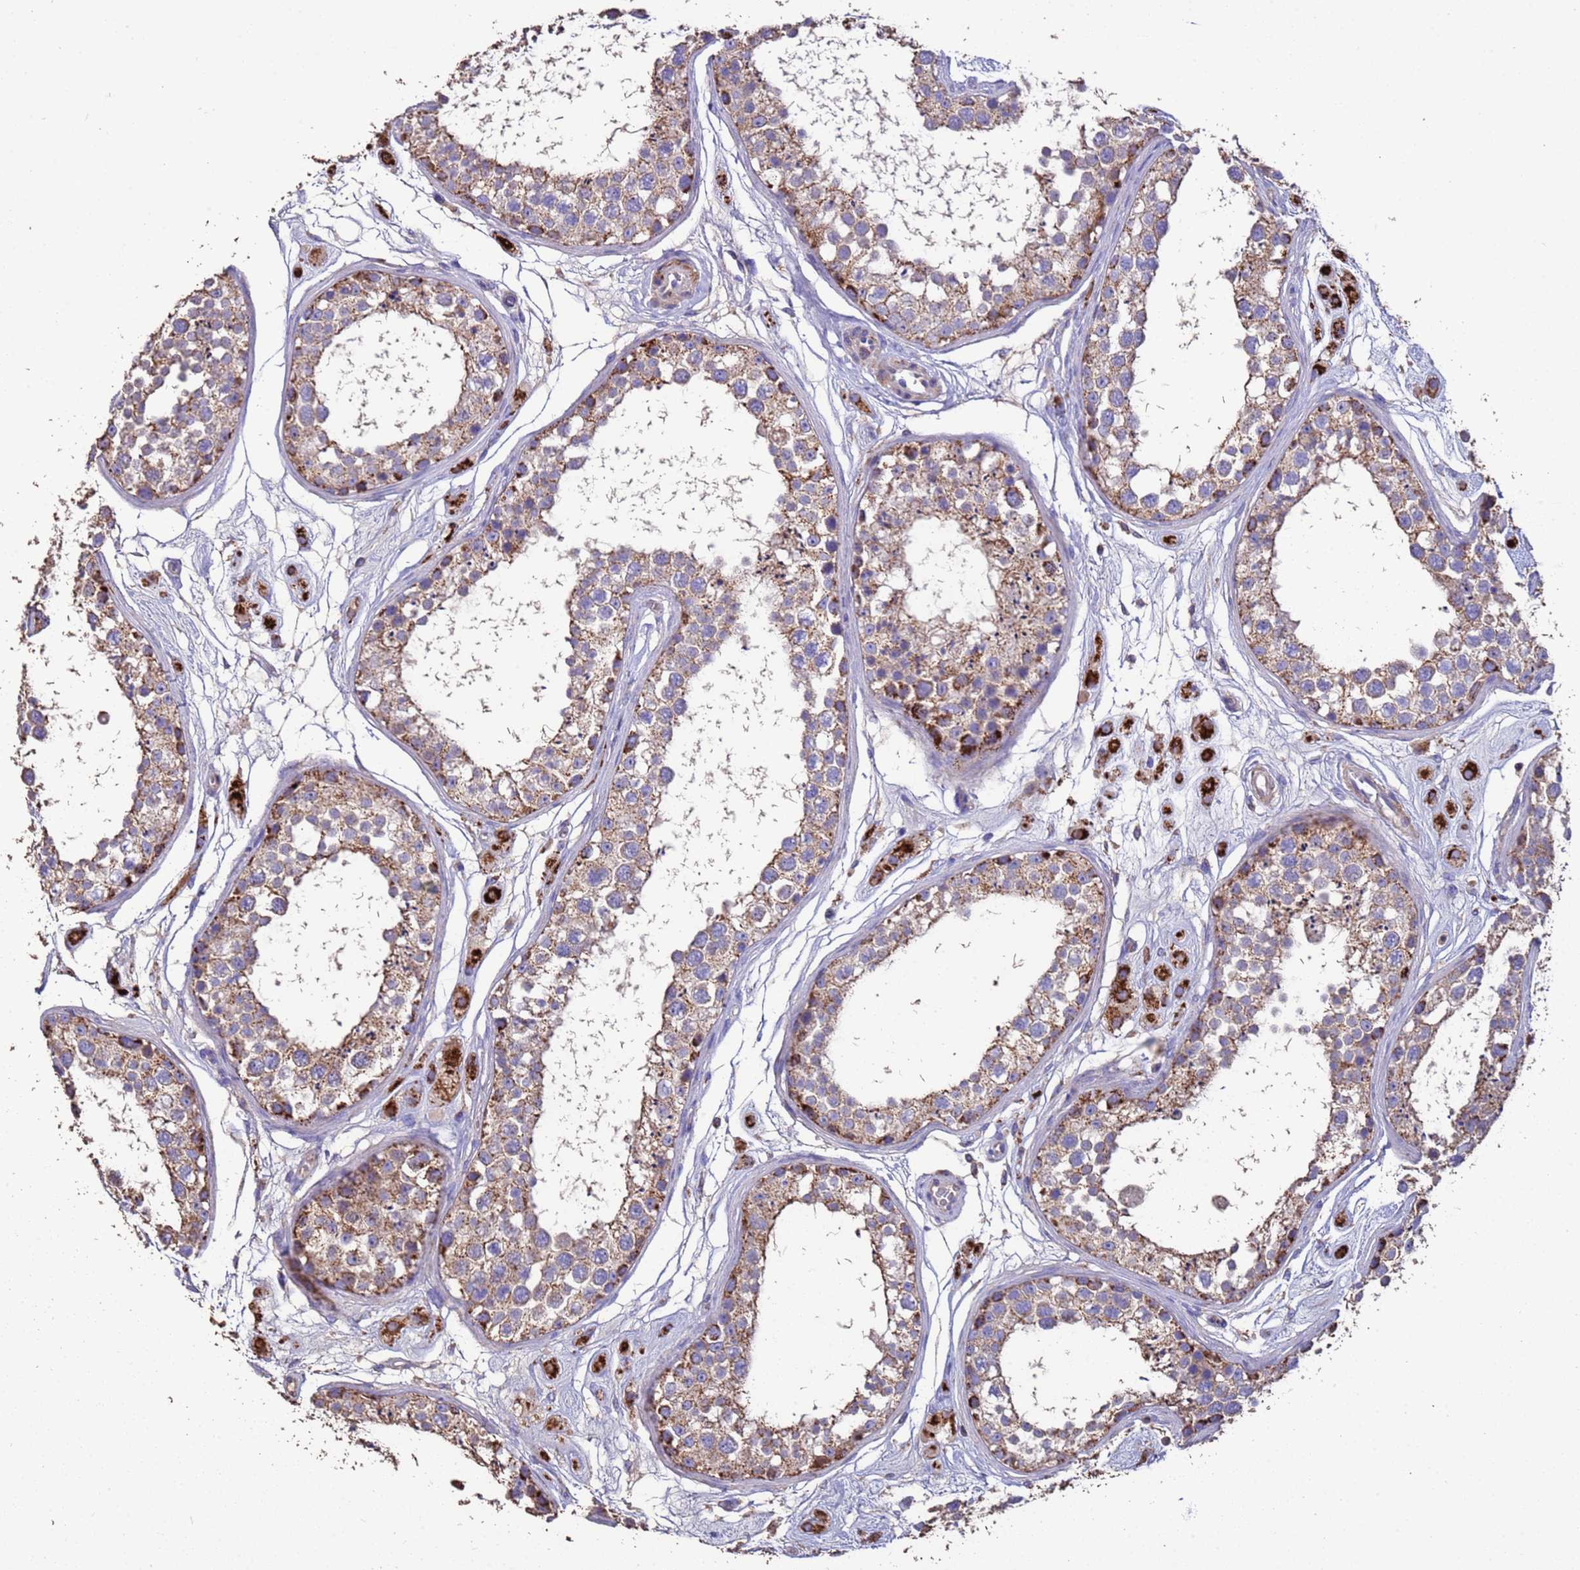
{"staining": {"intensity": "moderate", "quantity": ">75%", "location": "cytoplasmic/membranous"}, "tissue": "testis", "cell_type": "Cells in seminiferous ducts", "image_type": "normal", "snomed": [{"axis": "morphology", "description": "Normal tissue, NOS"}, {"axis": "topography", "description": "Testis"}], "caption": "A medium amount of moderate cytoplasmic/membranous expression is seen in about >75% of cells in seminiferous ducts in benign testis. The staining was performed using DAB (3,3'-diaminobenzidine), with brown indicating positive protein expression. Nuclei are stained blue with hematoxylin.", "gene": "ZNFX1", "patient": {"sex": "male", "age": 25}}